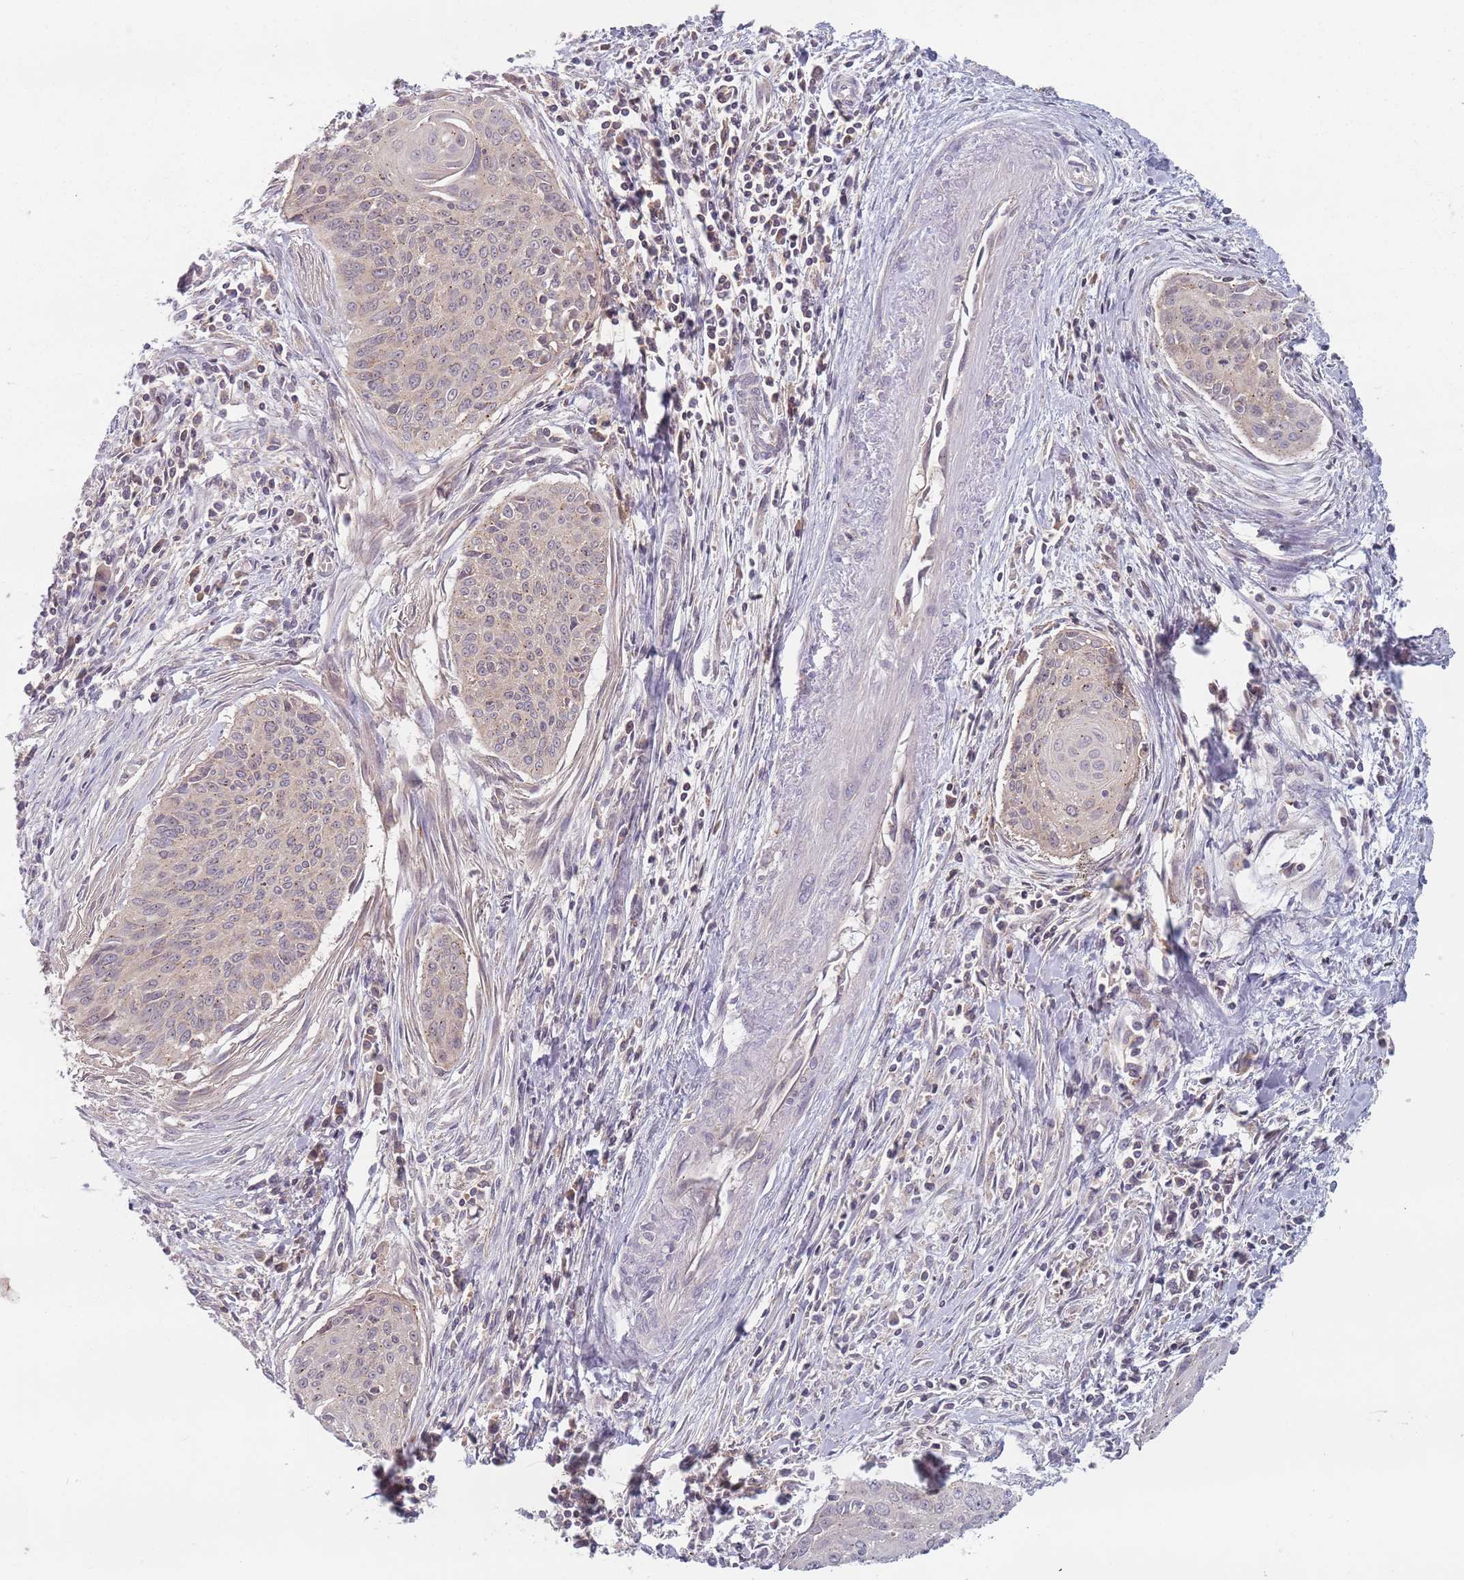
{"staining": {"intensity": "weak", "quantity": "<25%", "location": "cytoplasmic/membranous"}, "tissue": "cervical cancer", "cell_type": "Tumor cells", "image_type": "cancer", "snomed": [{"axis": "morphology", "description": "Squamous cell carcinoma, NOS"}, {"axis": "topography", "description": "Cervix"}], "caption": "This histopathology image is of squamous cell carcinoma (cervical) stained with IHC to label a protein in brown with the nuclei are counter-stained blue. There is no expression in tumor cells. (Brightfield microscopy of DAB (3,3'-diaminobenzidine) IHC at high magnification).", "gene": "ASB13", "patient": {"sex": "female", "age": 55}}